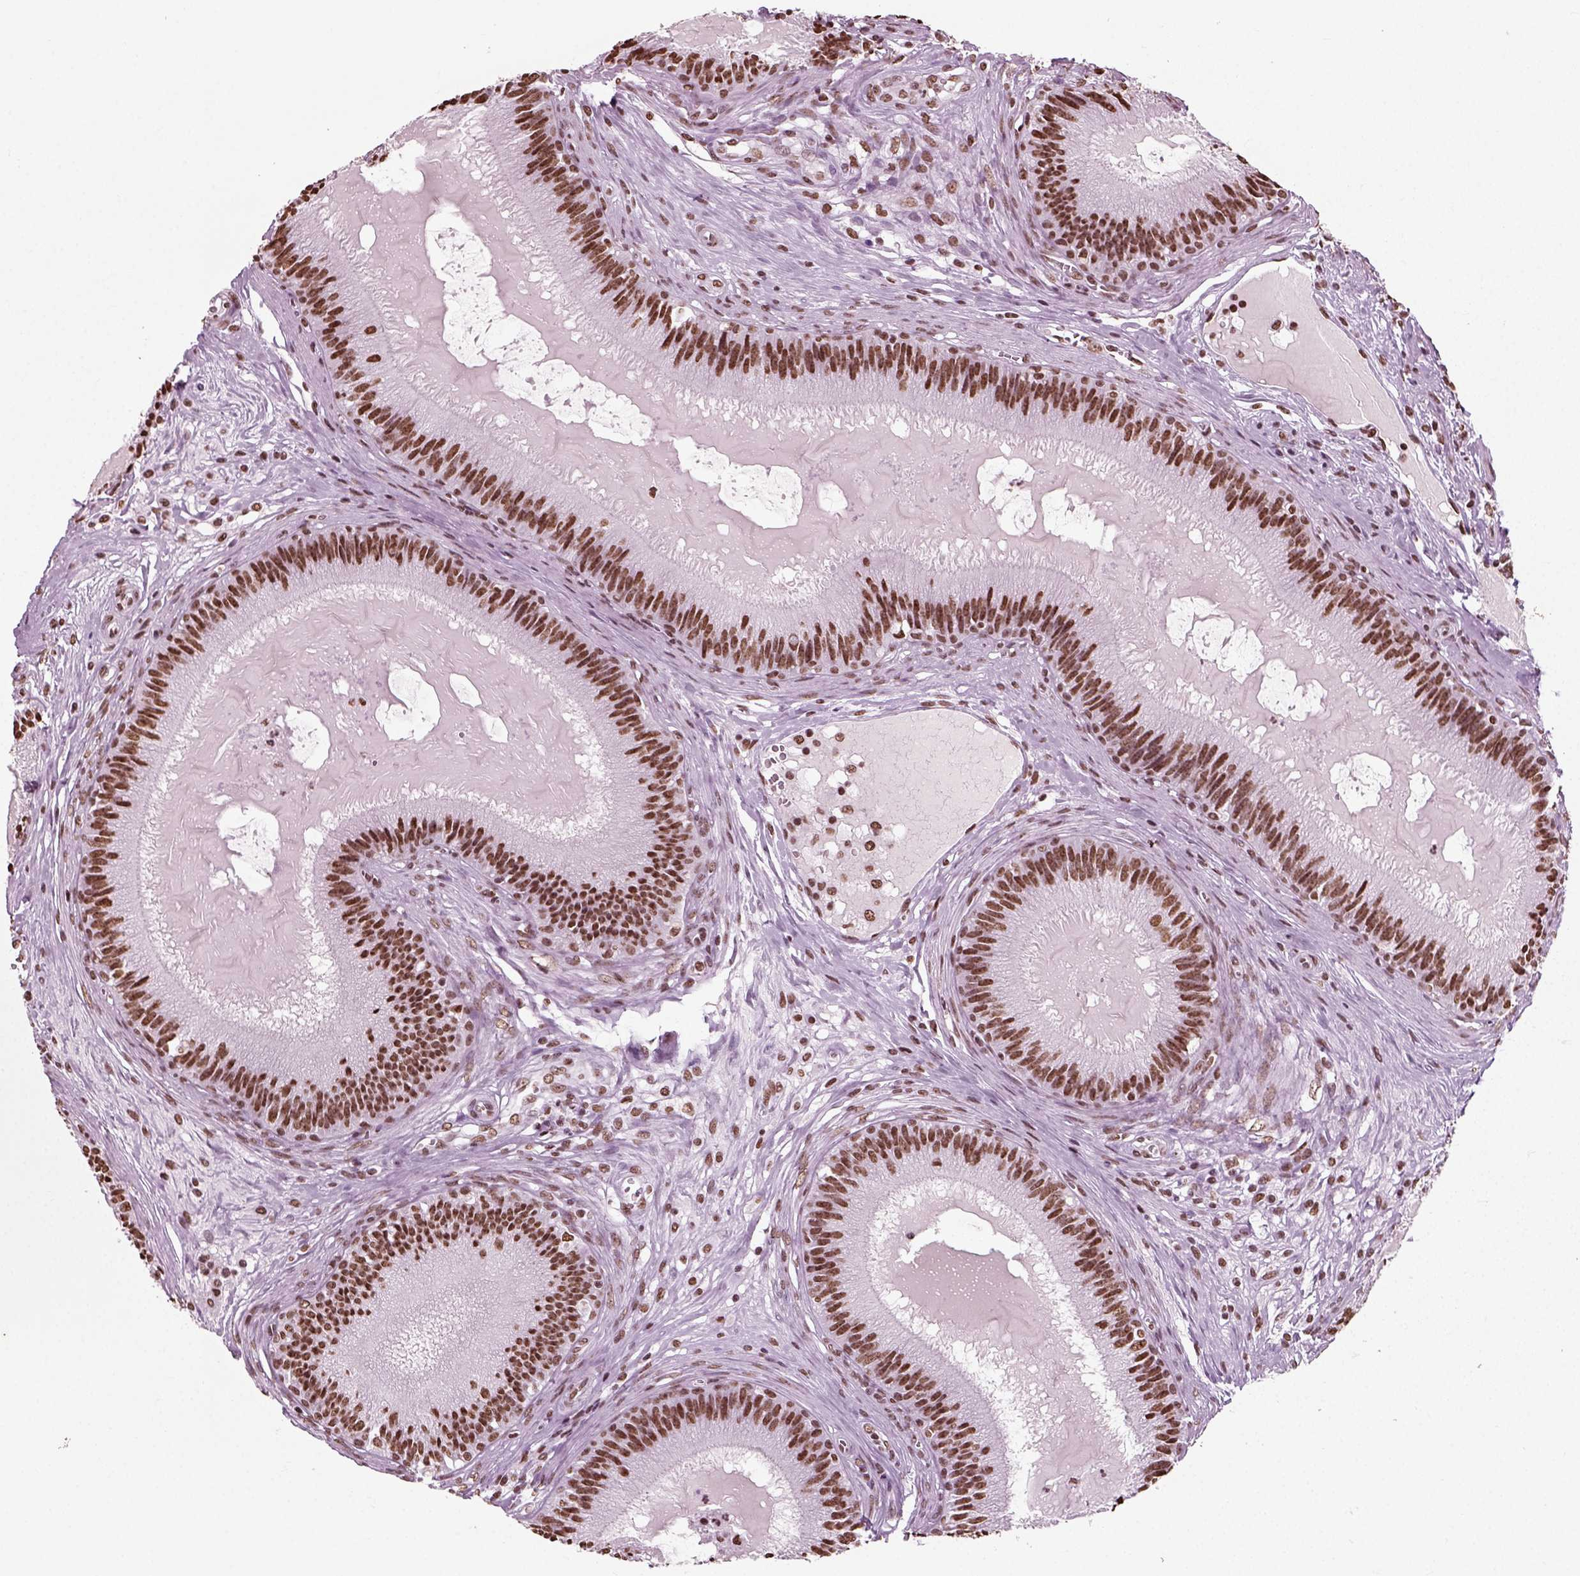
{"staining": {"intensity": "strong", "quantity": ">75%", "location": "nuclear"}, "tissue": "epididymis", "cell_type": "Glandular cells", "image_type": "normal", "snomed": [{"axis": "morphology", "description": "Normal tissue, NOS"}, {"axis": "topography", "description": "Epididymis"}], "caption": "Immunohistochemistry of unremarkable human epididymis demonstrates high levels of strong nuclear staining in approximately >75% of glandular cells. Using DAB (3,3'-diaminobenzidine) (brown) and hematoxylin (blue) stains, captured at high magnification using brightfield microscopy.", "gene": "POLR1H", "patient": {"sex": "male", "age": 27}}